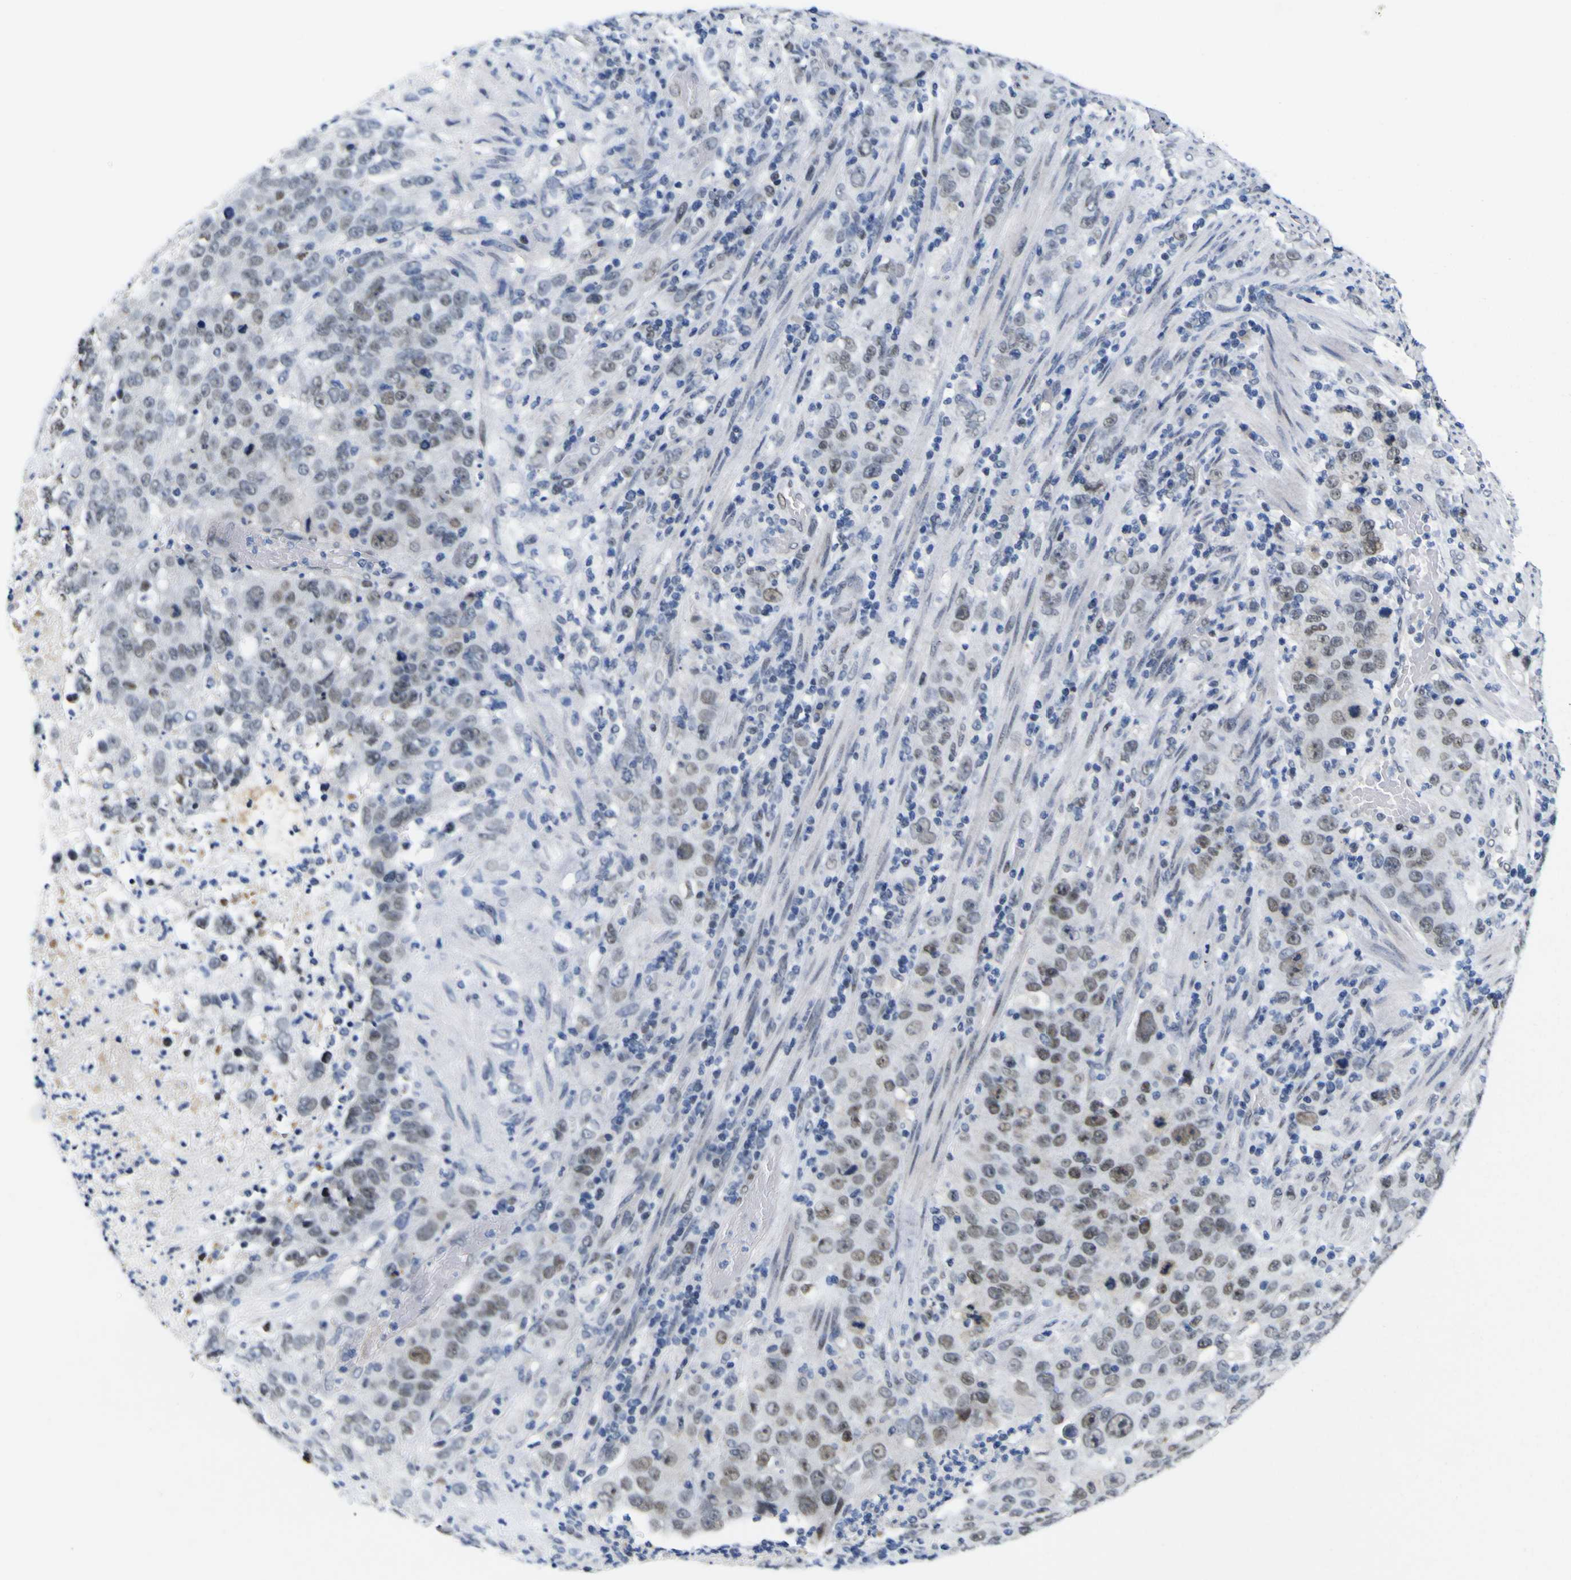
{"staining": {"intensity": "moderate", "quantity": ">75%", "location": "nuclear"}, "tissue": "stomach cancer", "cell_type": "Tumor cells", "image_type": "cancer", "snomed": [{"axis": "morphology", "description": "Normal tissue, NOS"}, {"axis": "morphology", "description": "Adenocarcinoma, NOS"}, {"axis": "topography", "description": "Stomach"}], "caption": "Protein expression analysis of human stomach cancer (adenocarcinoma) reveals moderate nuclear expression in approximately >75% of tumor cells. The staining is performed using DAB (3,3'-diaminobenzidine) brown chromogen to label protein expression. The nuclei are counter-stained blue using hematoxylin.", "gene": "MBD3", "patient": {"sex": "male", "age": 48}}